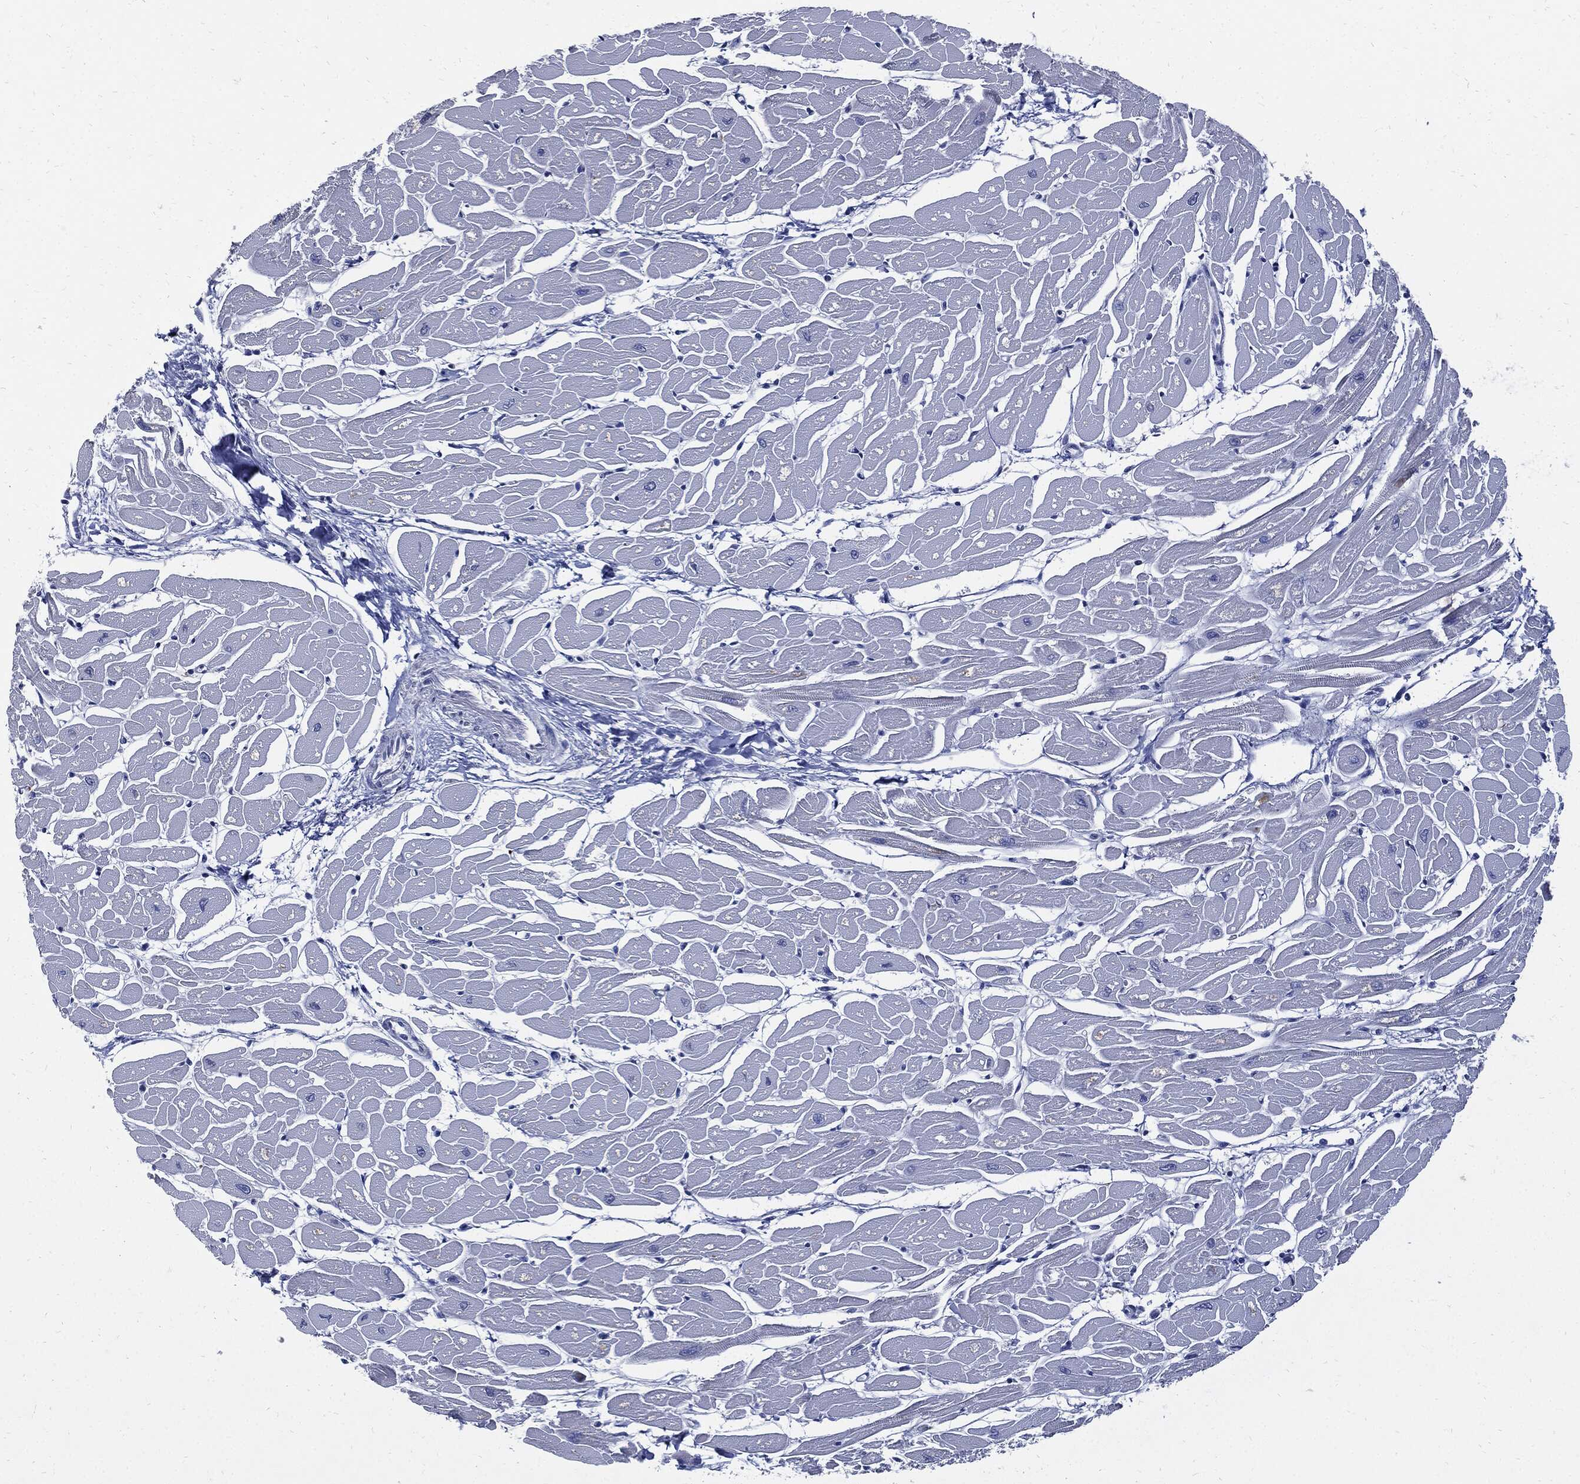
{"staining": {"intensity": "negative", "quantity": "none", "location": "none"}, "tissue": "heart muscle", "cell_type": "Cardiomyocytes", "image_type": "normal", "snomed": [{"axis": "morphology", "description": "Normal tissue, NOS"}, {"axis": "topography", "description": "Heart"}], "caption": "An immunohistochemistry micrograph of normal heart muscle is shown. There is no staining in cardiomyocytes of heart muscle.", "gene": "CPE", "patient": {"sex": "male", "age": 57}}